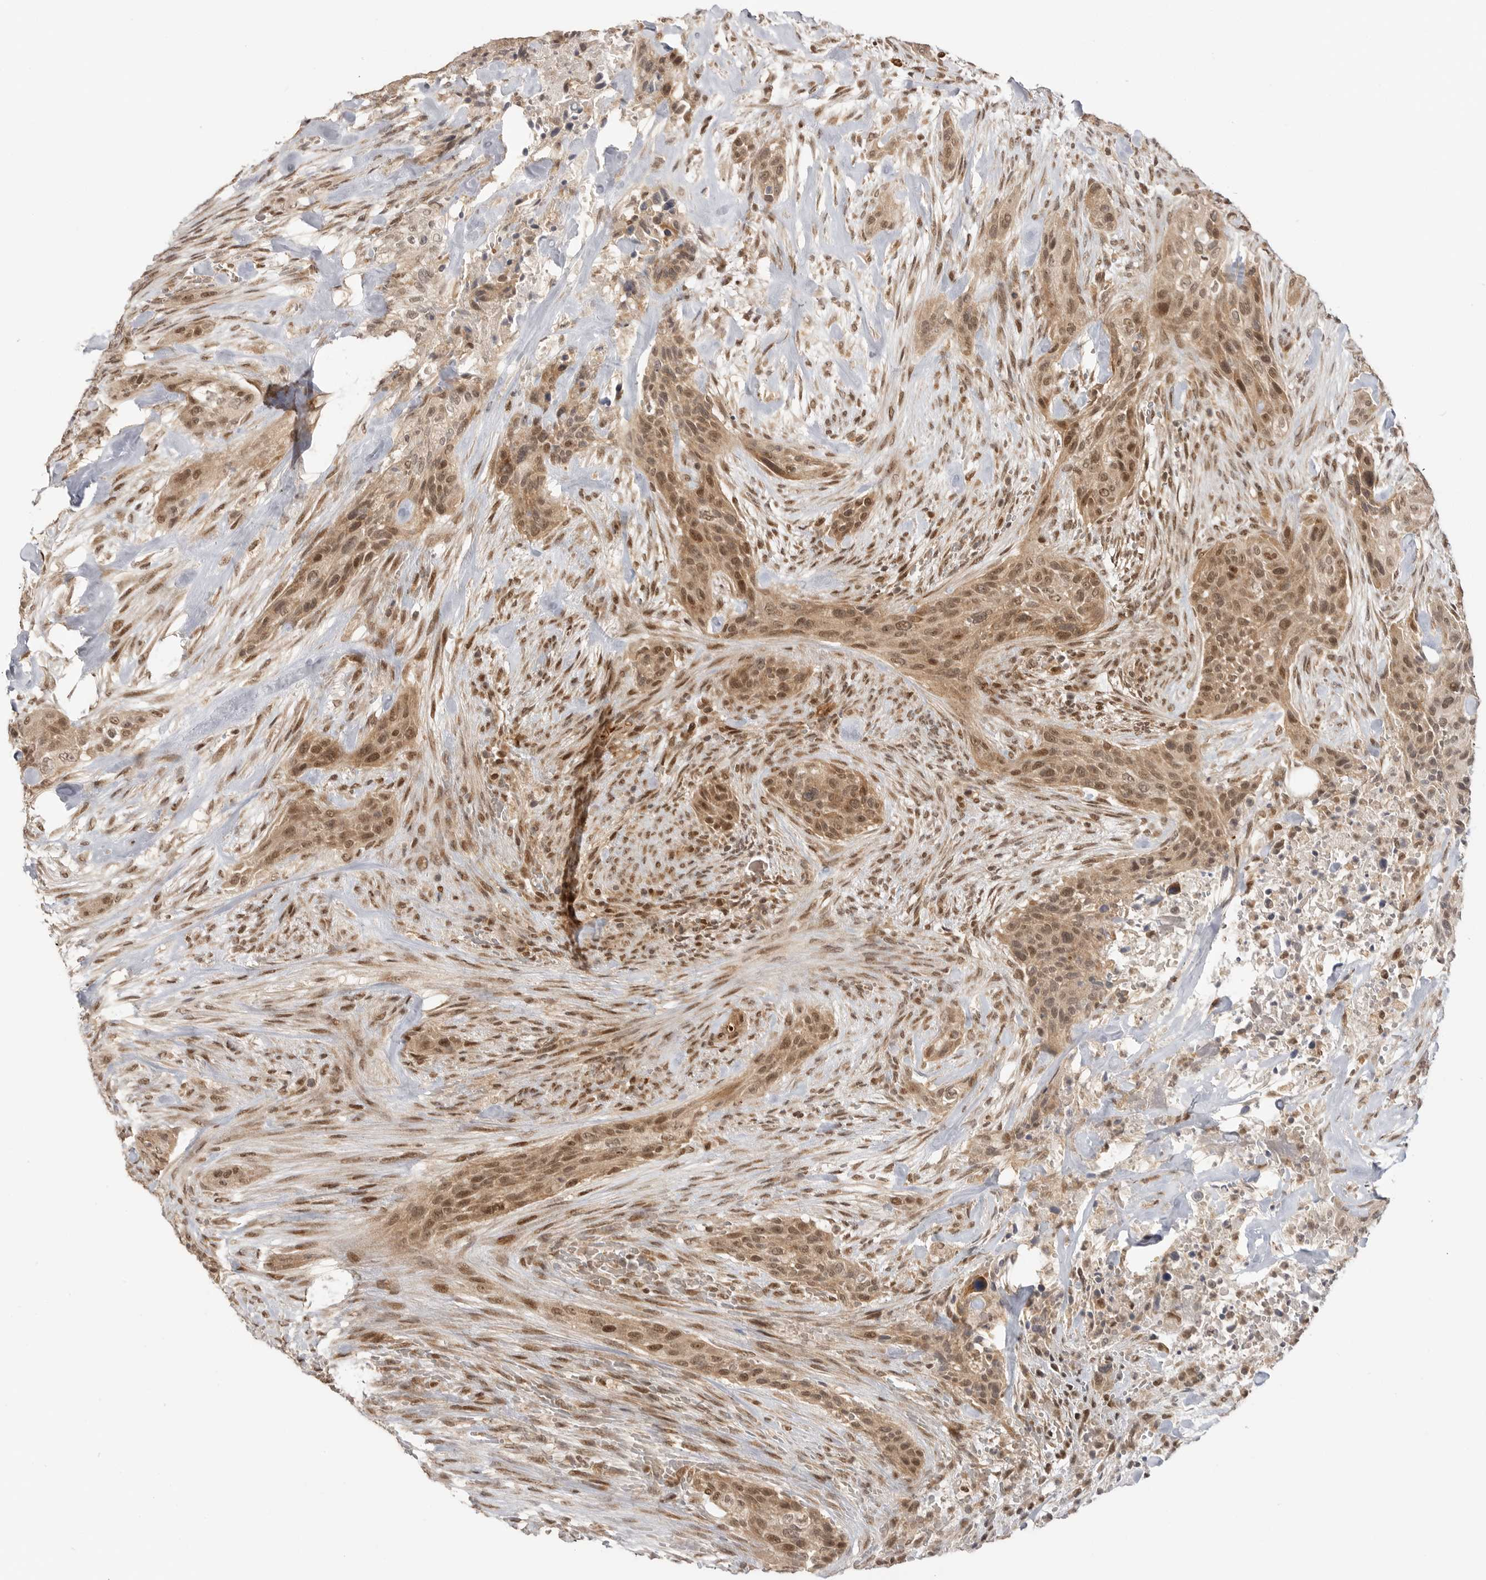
{"staining": {"intensity": "moderate", "quantity": ">75%", "location": "cytoplasmic/membranous,nuclear"}, "tissue": "urothelial cancer", "cell_type": "Tumor cells", "image_type": "cancer", "snomed": [{"axis": "morphology", "description": "Urothelial carcinoma, High grade"}, {"axis": "topography", "description": "Urinary bladder"}], "caption": "Urothelial cancer stained with DAB (3,3'-diaminobenzidine) immunohistochemistry displays medium levels of moderate cytoplasmic/membranous and nuclear positivity in about >75% of tumor cells.", "gene": "ALKAL1", "patient": {"sex": "male", "age": 35}}